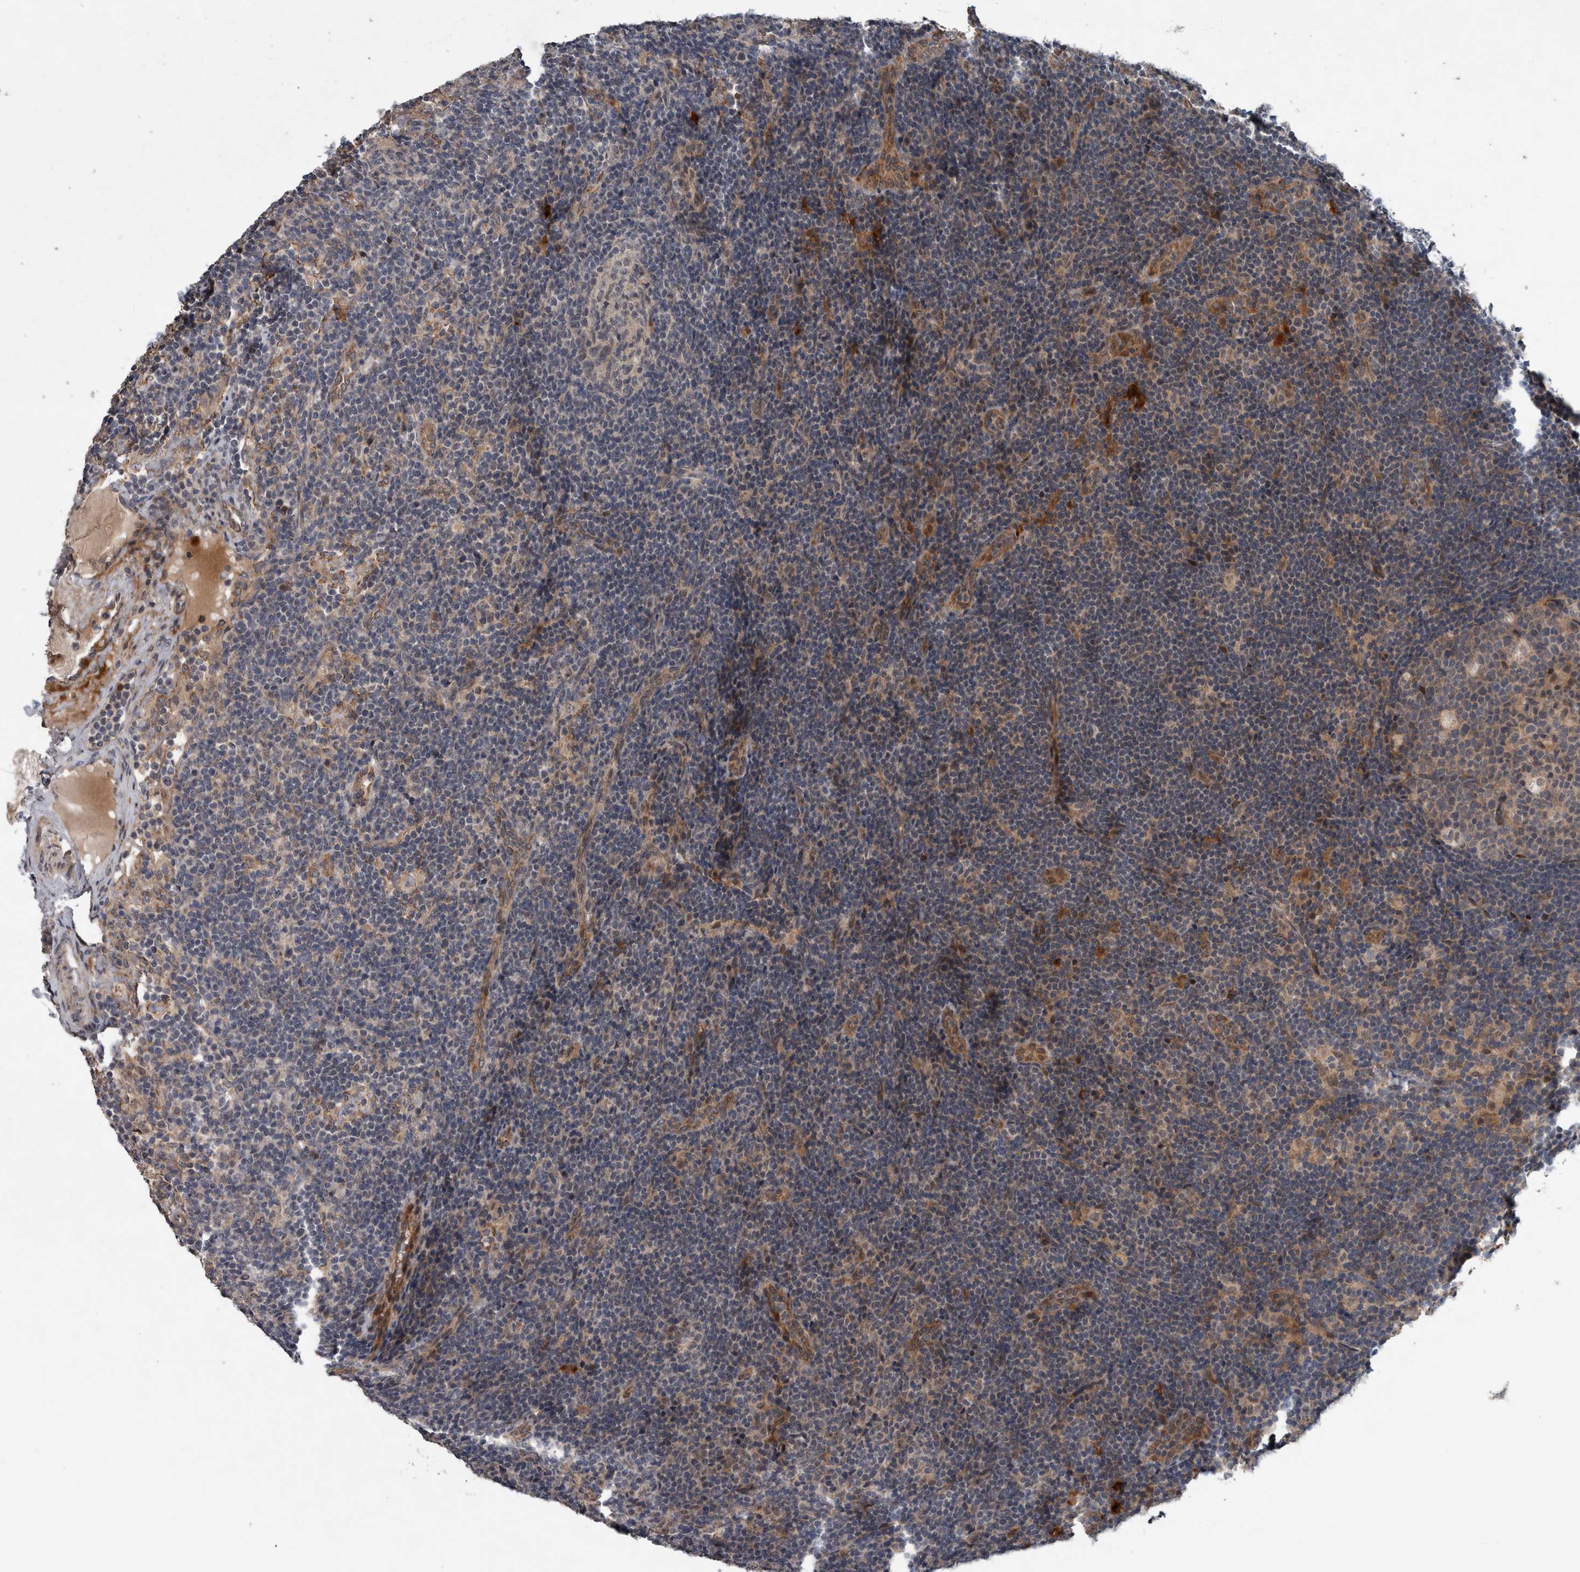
{"staining": {"intensity": "weak", "quantity": "<25%", "location": "cytoplasmic/membranous"}, "tissue": "lymph node", "cell_type": "Germinal center cells", "image_type": "normal", "snomed": [{"axis": "morphology", "description": "Normal tissue, NOS"}, {"axis": "topography", "description": "Lymph node"}], "caption": "The micrograph displays no staining of germinal center cells in normal lymph node. Nuclei are stained in blue.", "gene": "GIMAP6", "patient": {"sex": "female", "age": 22}}